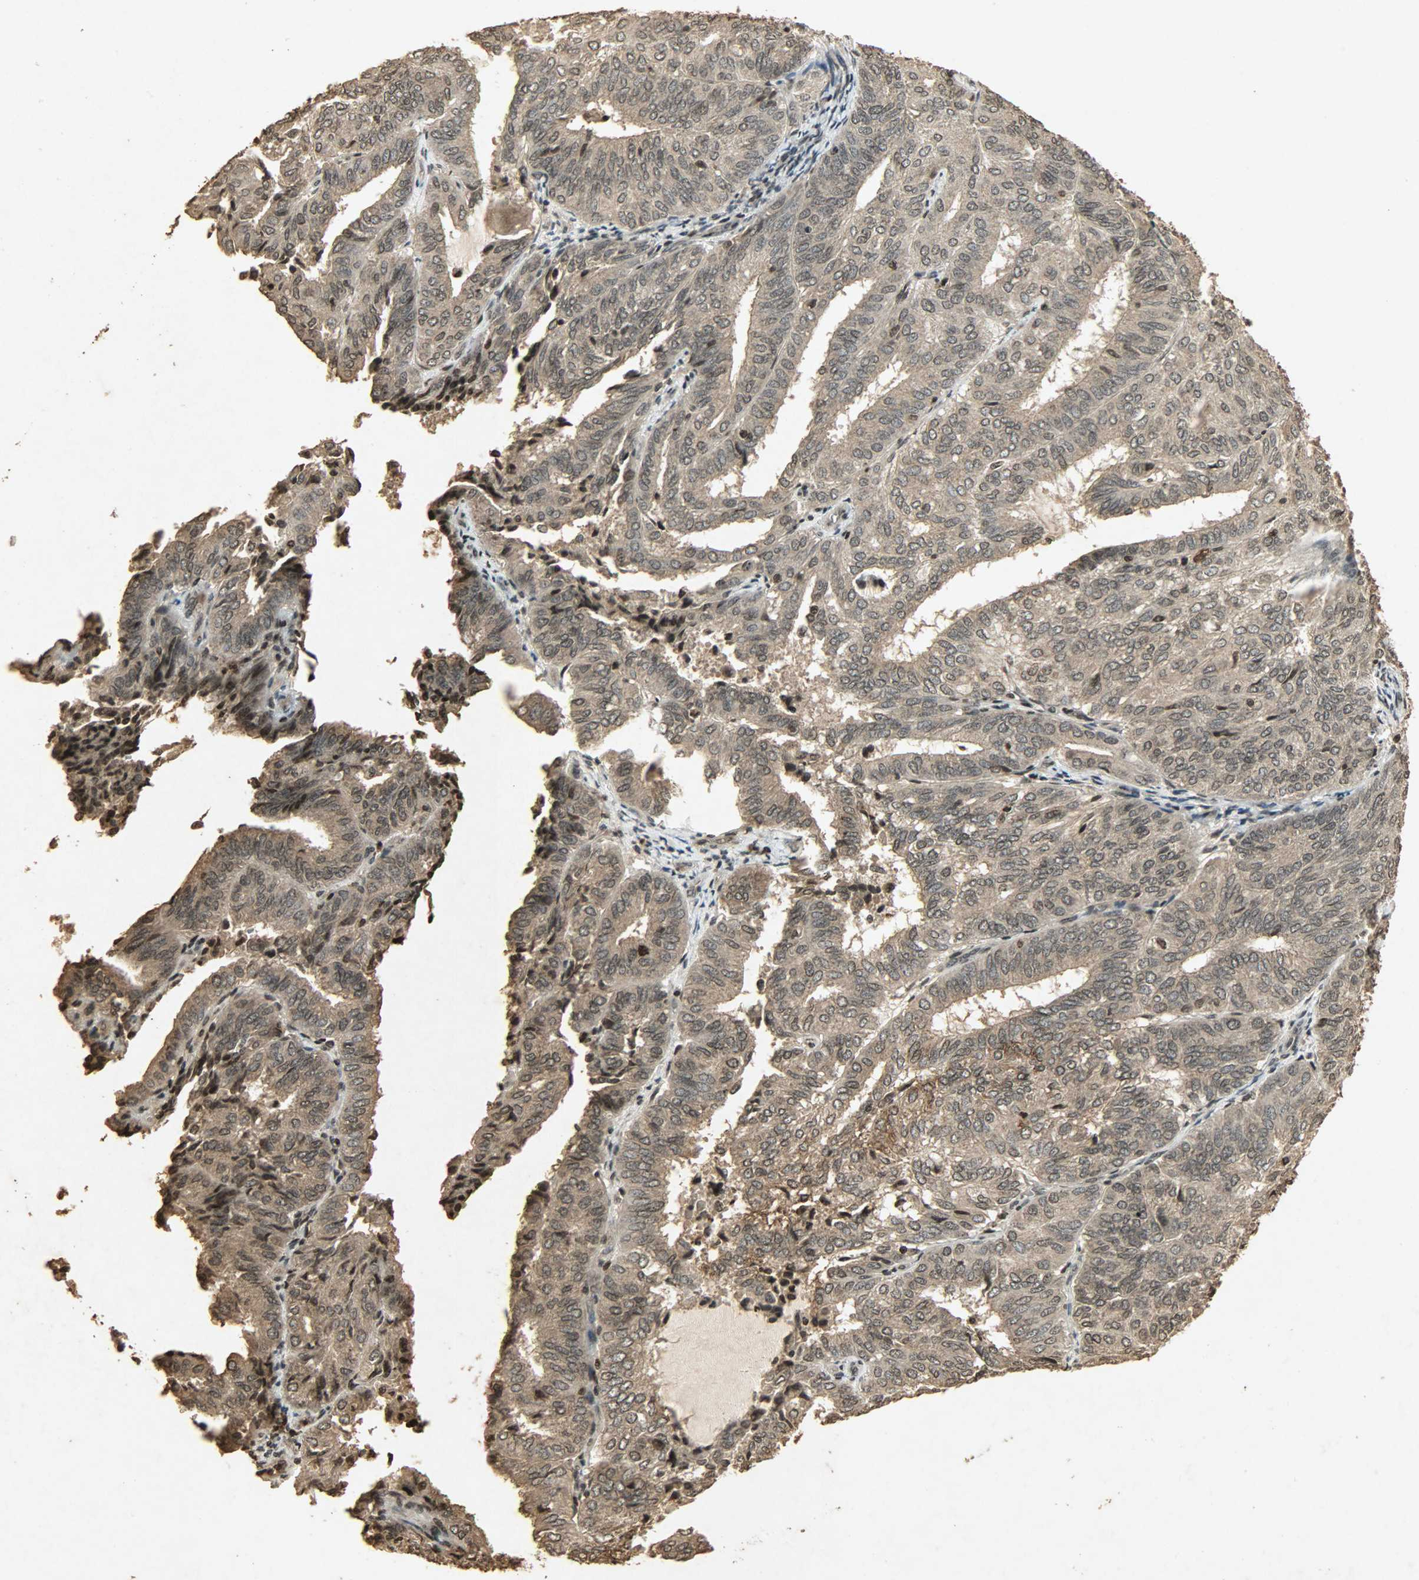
{"staining": {"intensity": "weak", "quantity": ">75%", "location": "cytoplasmic/membranous,nuclear"}, "tissue": "endometrial cancer", "cell_type": "Tumor cells", "image_type": "cancer", "snomed": [{"axis": "morphology", "description": "Adenocarcinoma, NOS"}, {"axis": "topography", "description": "Uterus"}], "caption": "A micrograph of adenocarcinoma (endometrial) stained for a protein exhibits weak cytoplasmic/membranous and nuclear brown staining in tumor cells. (Stains: DAB in brown, nuclei in blue, Microscopy: brightfield microscopy at high magnification).", "gene": "PPP3R1", "patient": {"sex": "female", "age": 60}}